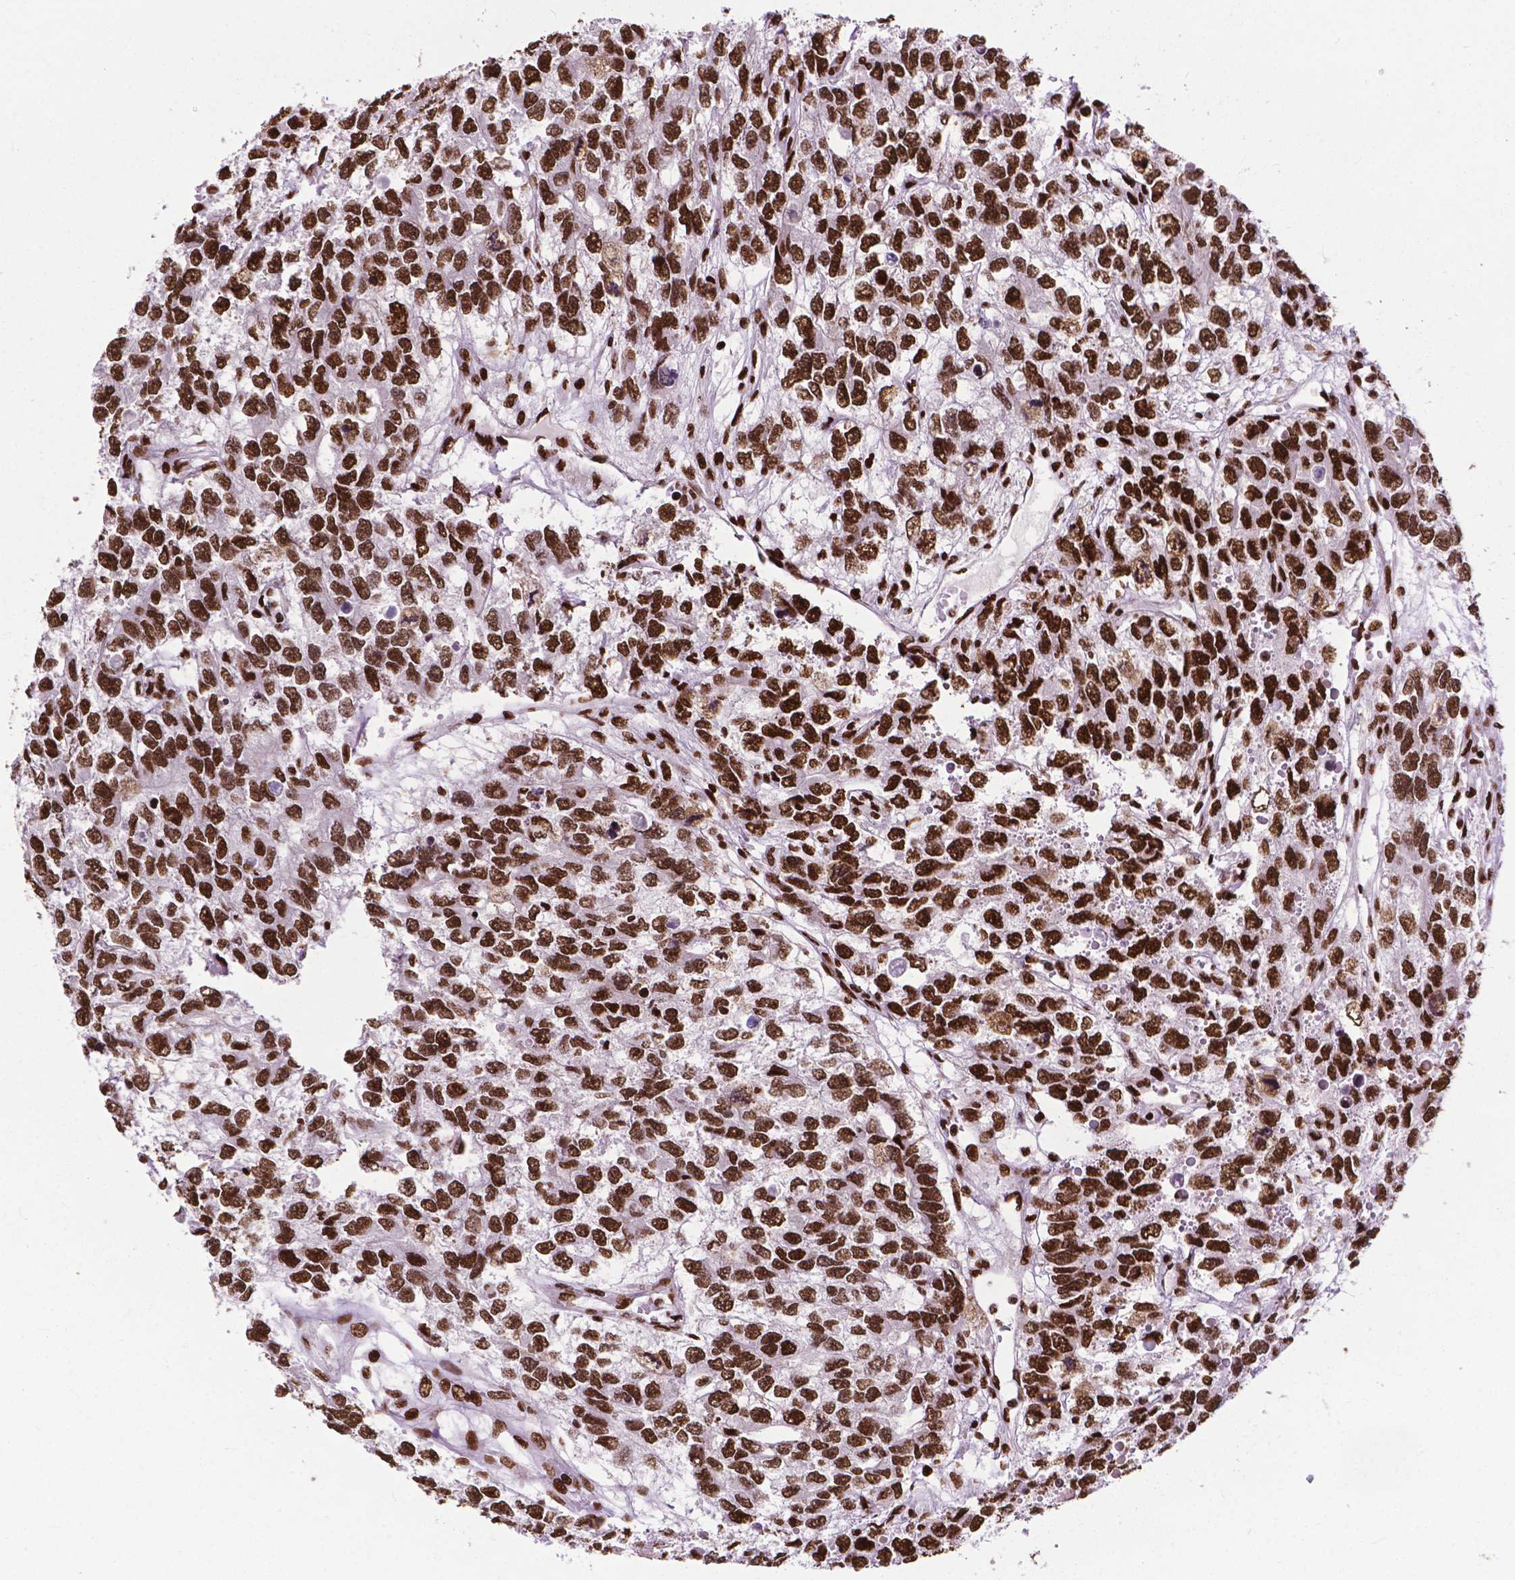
{"staining": {"intensity": "strong", "quantity": ">75%", "location": "nuclear"}, "tissue": "testis cancer", "cell_type": "Tumor cells", "image_type": "cancer", "snomed": [{"axis": "morphology", "description": "Seminoma, NOS"}, {"axis": "topography", "description": "Testis"}], "caption": "Protein expression analysis of testis cancer reveals strong nuclear expression in about >75% of tumor cells. The staining was performed using DAB to visualize the protein expression in brown, while the nuclei were stained in blue with hematoxylin (Magnification: 20x).", "gene": "SMIM5", "patient": {"sex": "male", "age": 52}}